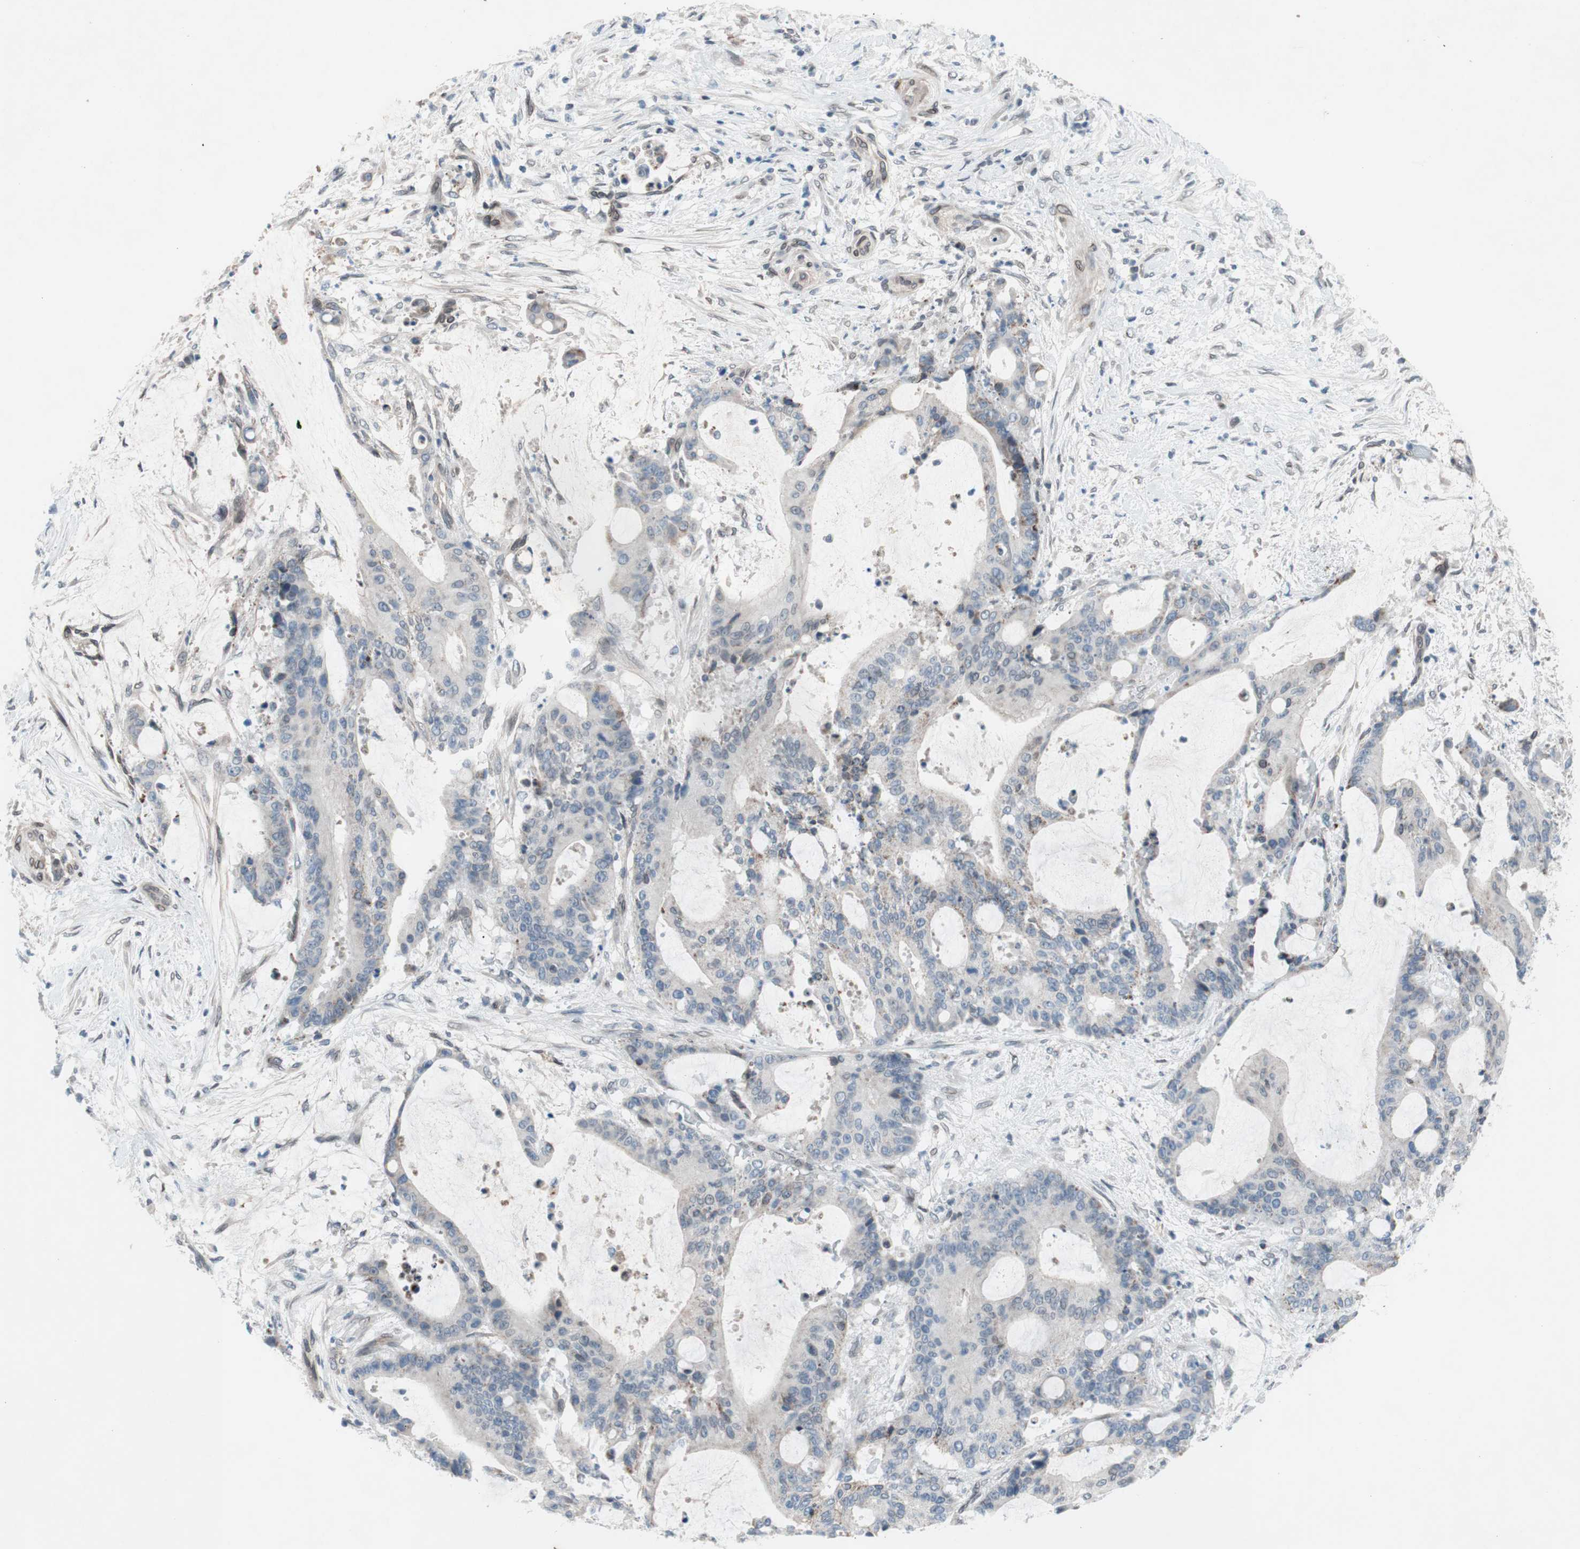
{"staining": {"intensity": "weak", "quantity": "25%-75%", "location": "cytoplasmic/membranous"}, "tissue": "liver cancer", "cell_type": "Tumor cells", "image_type": "cancer", "snomed": [{"axis": "morphology", "description": "Cholangiocarcinoma"}, {"axis": "topography", "description": "Liver"}], "caption": "Cholangiocarcinoma (liver) stained with a brown dye reveals weak cytoplasmic/membranous positive expression in about 25%-75% of tumor cells.", "gene": "ARNT2", "patient": {"sex": "female", "age": 73}}